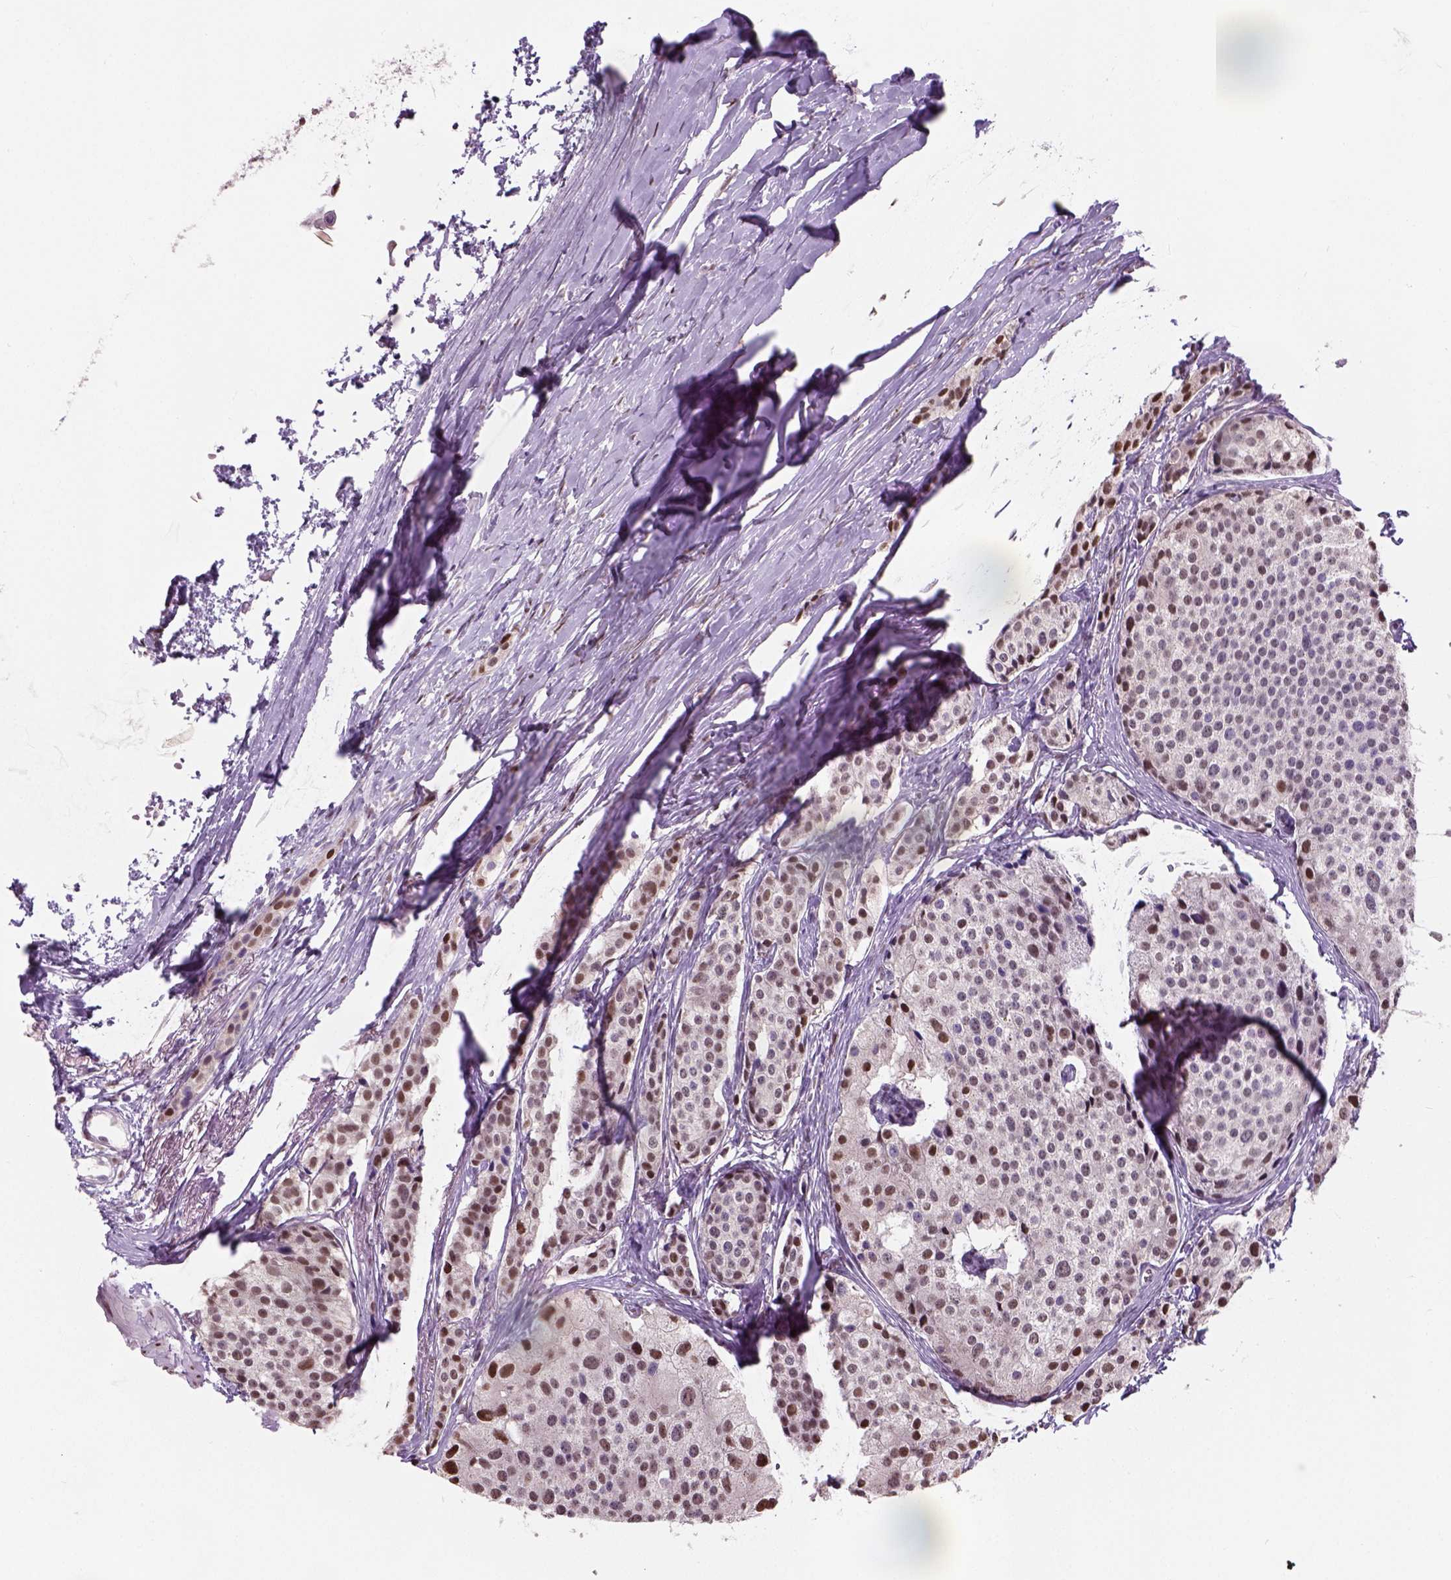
{"staining": {"intensity": "moderate", "quantity": "25%-75%", "location": "nuclear"}, "tissue": "carcinoid", "cell_type": "Tumor cells", "image_type": "cancer", "snomed": [{"axis": "morphology", "description": "Carcinoid, malignant, NOS"}, {"axis": "topography", "description": "Small intestine"}], "caption": "A histopathology image of carcinoid (malignant) stained for a protein exhibits moderate nuclear brown staining in tumor cells.", "gene": "C1orf112", "patient": {"sex": "female", "age": 65}}